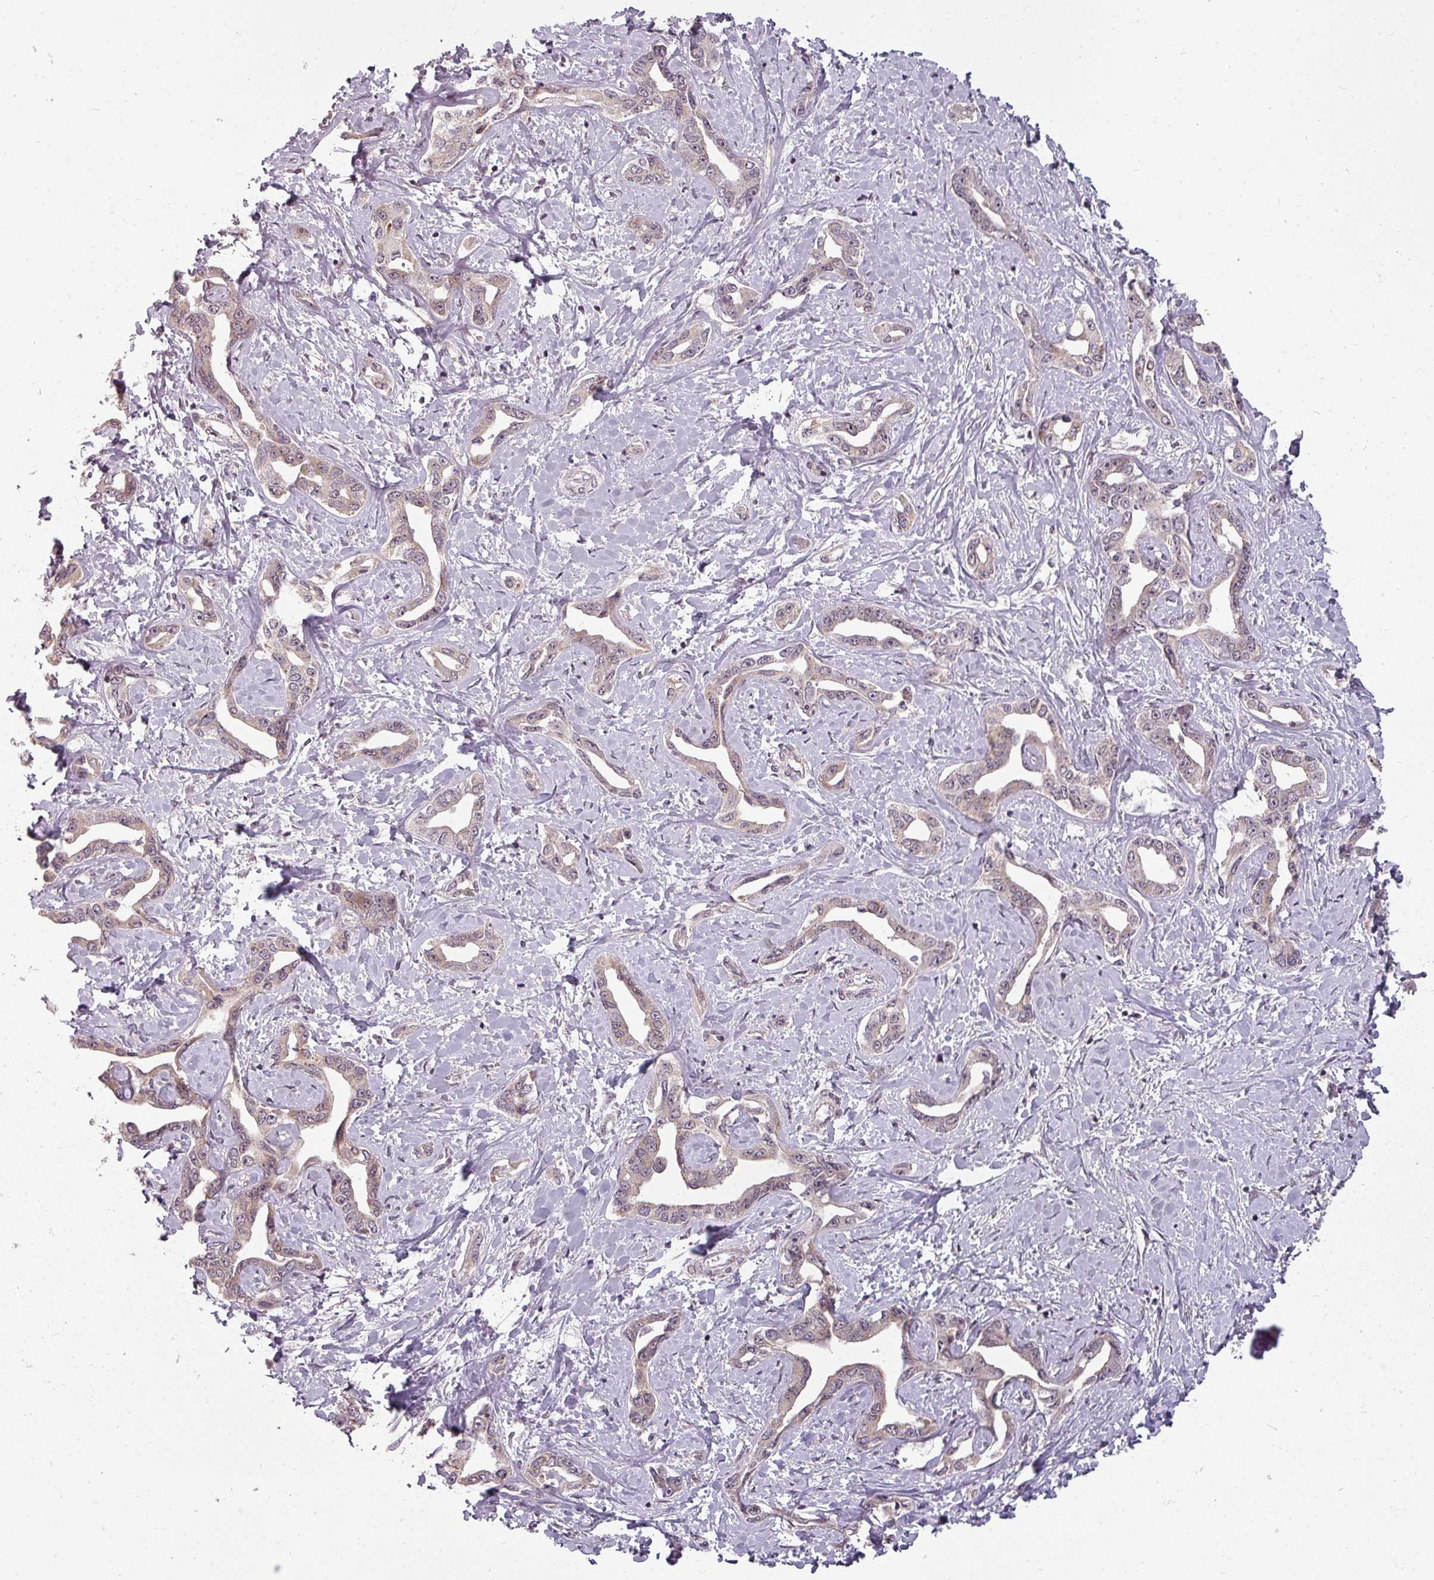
{"staining": {"intensity": "weak", "quantity": "25%-75%", "location": "cytoplasmic/membranous"}, "tissue": "liver cancer", "cell_type": "Tumor cells", "image_type": "cancer", "snomed": [{"axis": "morphology", "description": "Cholangiocarcinoma"}, {"axis": "topography", "description": "Liver"}], "caption": "This is a histology image of immunohistochemistry (IHC) staining of liver cancer (cholangiocarcinoma), which shows weak expression in the cytoplasmic/membranous of tumor cells.", "gene": "CLIC1", "patient": {"sex": "male", "age": 59}}